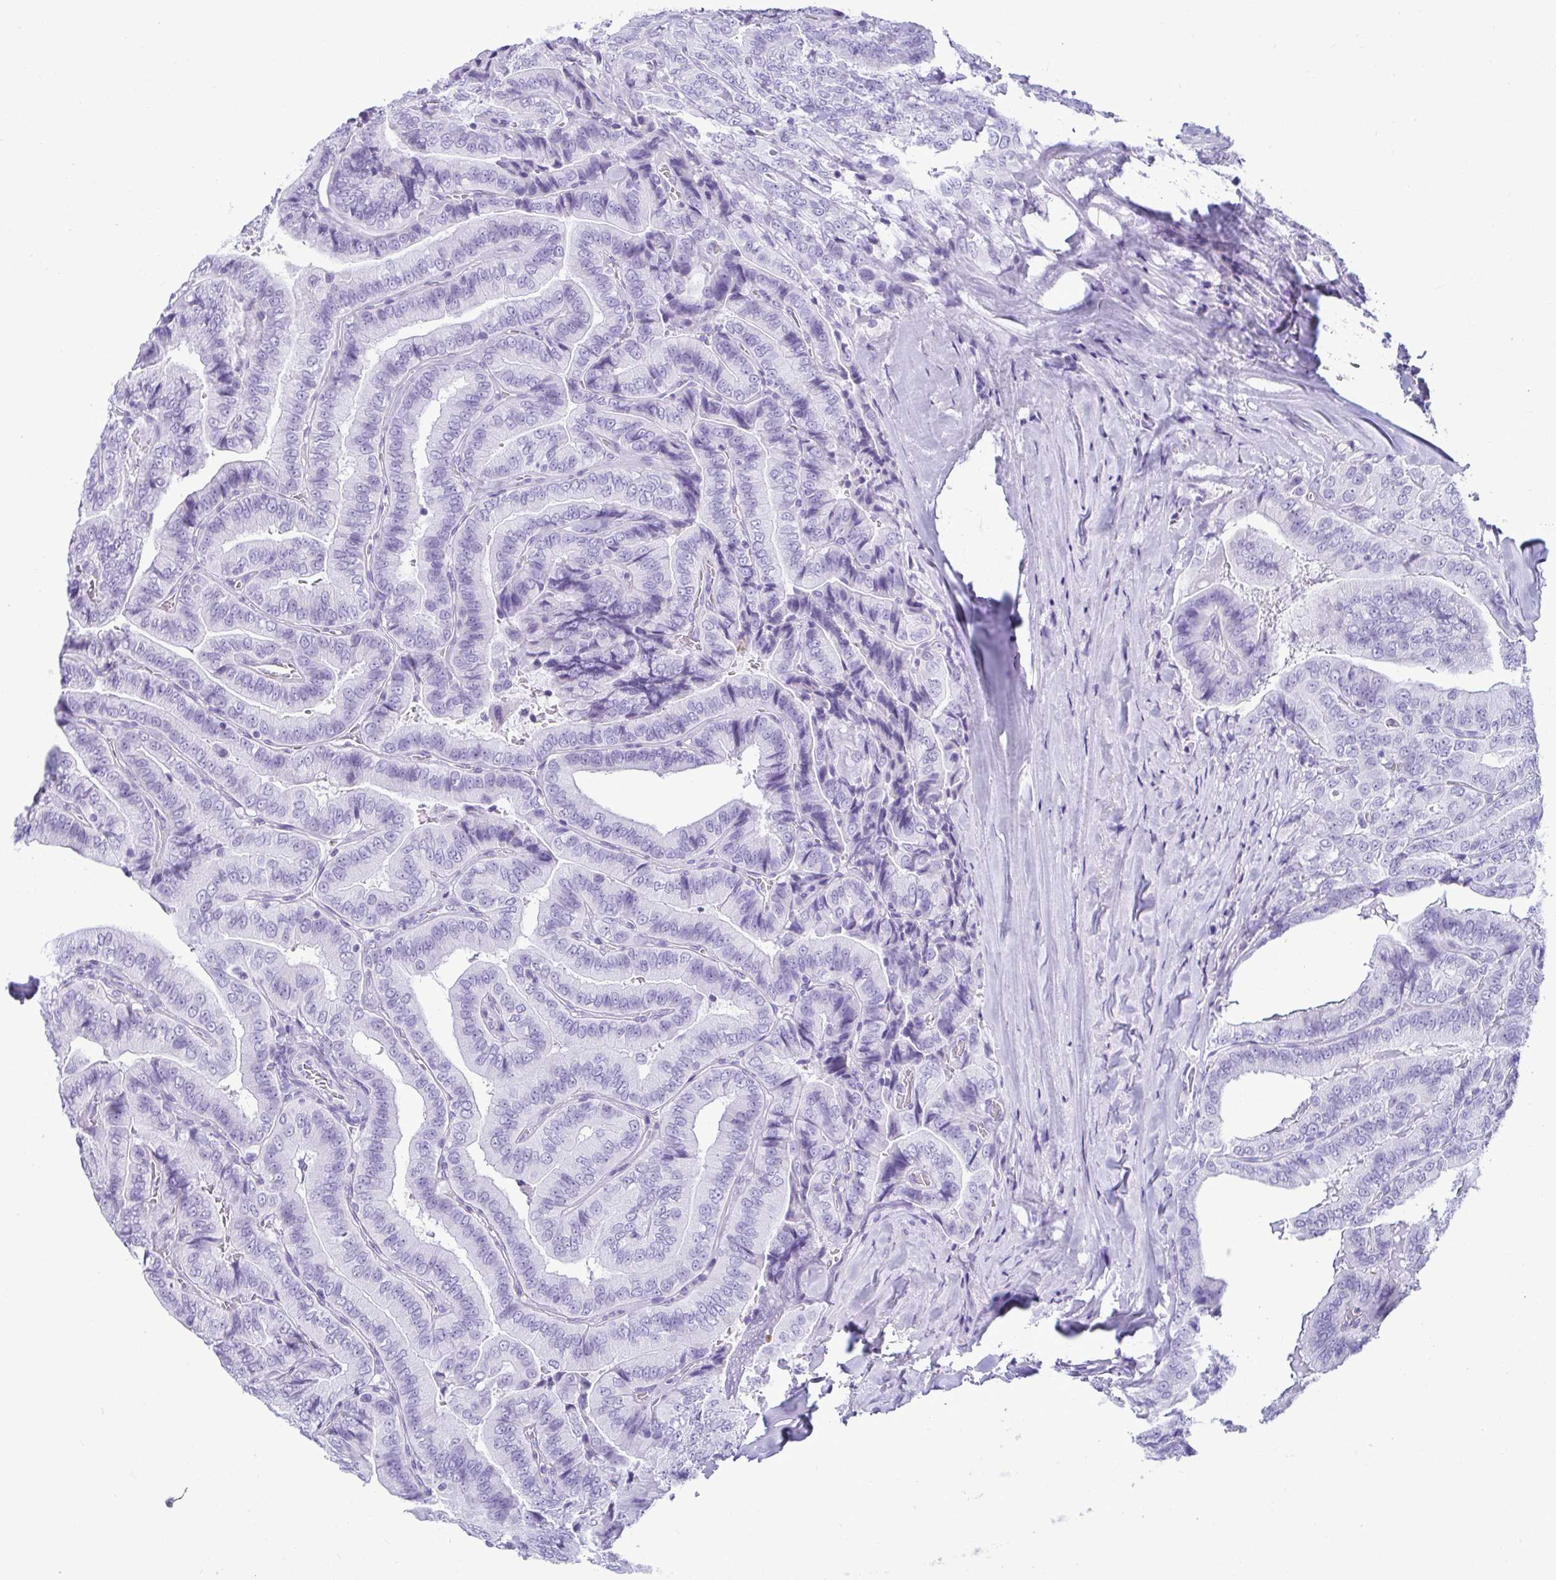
{"staining": {"intensity": "negative", "quantity": "none", "location": "none"}, "tissue": "thyroid cancer", "cell_type": "Tumor cells", "image_type": "cancer", "snomed": [{"axis": "morphology", "description": "Papillary adenocarcinoma, NOS"}, {"axis": "topography", "description": "Thyroid gland"}], "caption": "The immunohistochemistry (IHC) photomicrograph has no significant positivity in tumor cells of papillary adenocarcinoma (thyroid) tissue. (DAB (3,3'-diaminobenzidine) immunohistochemistry (IHC) visualized using brightfield microscopy, high magnification).", "gene": "CLGN", "patient": {"sex": "male", "age": 61}}